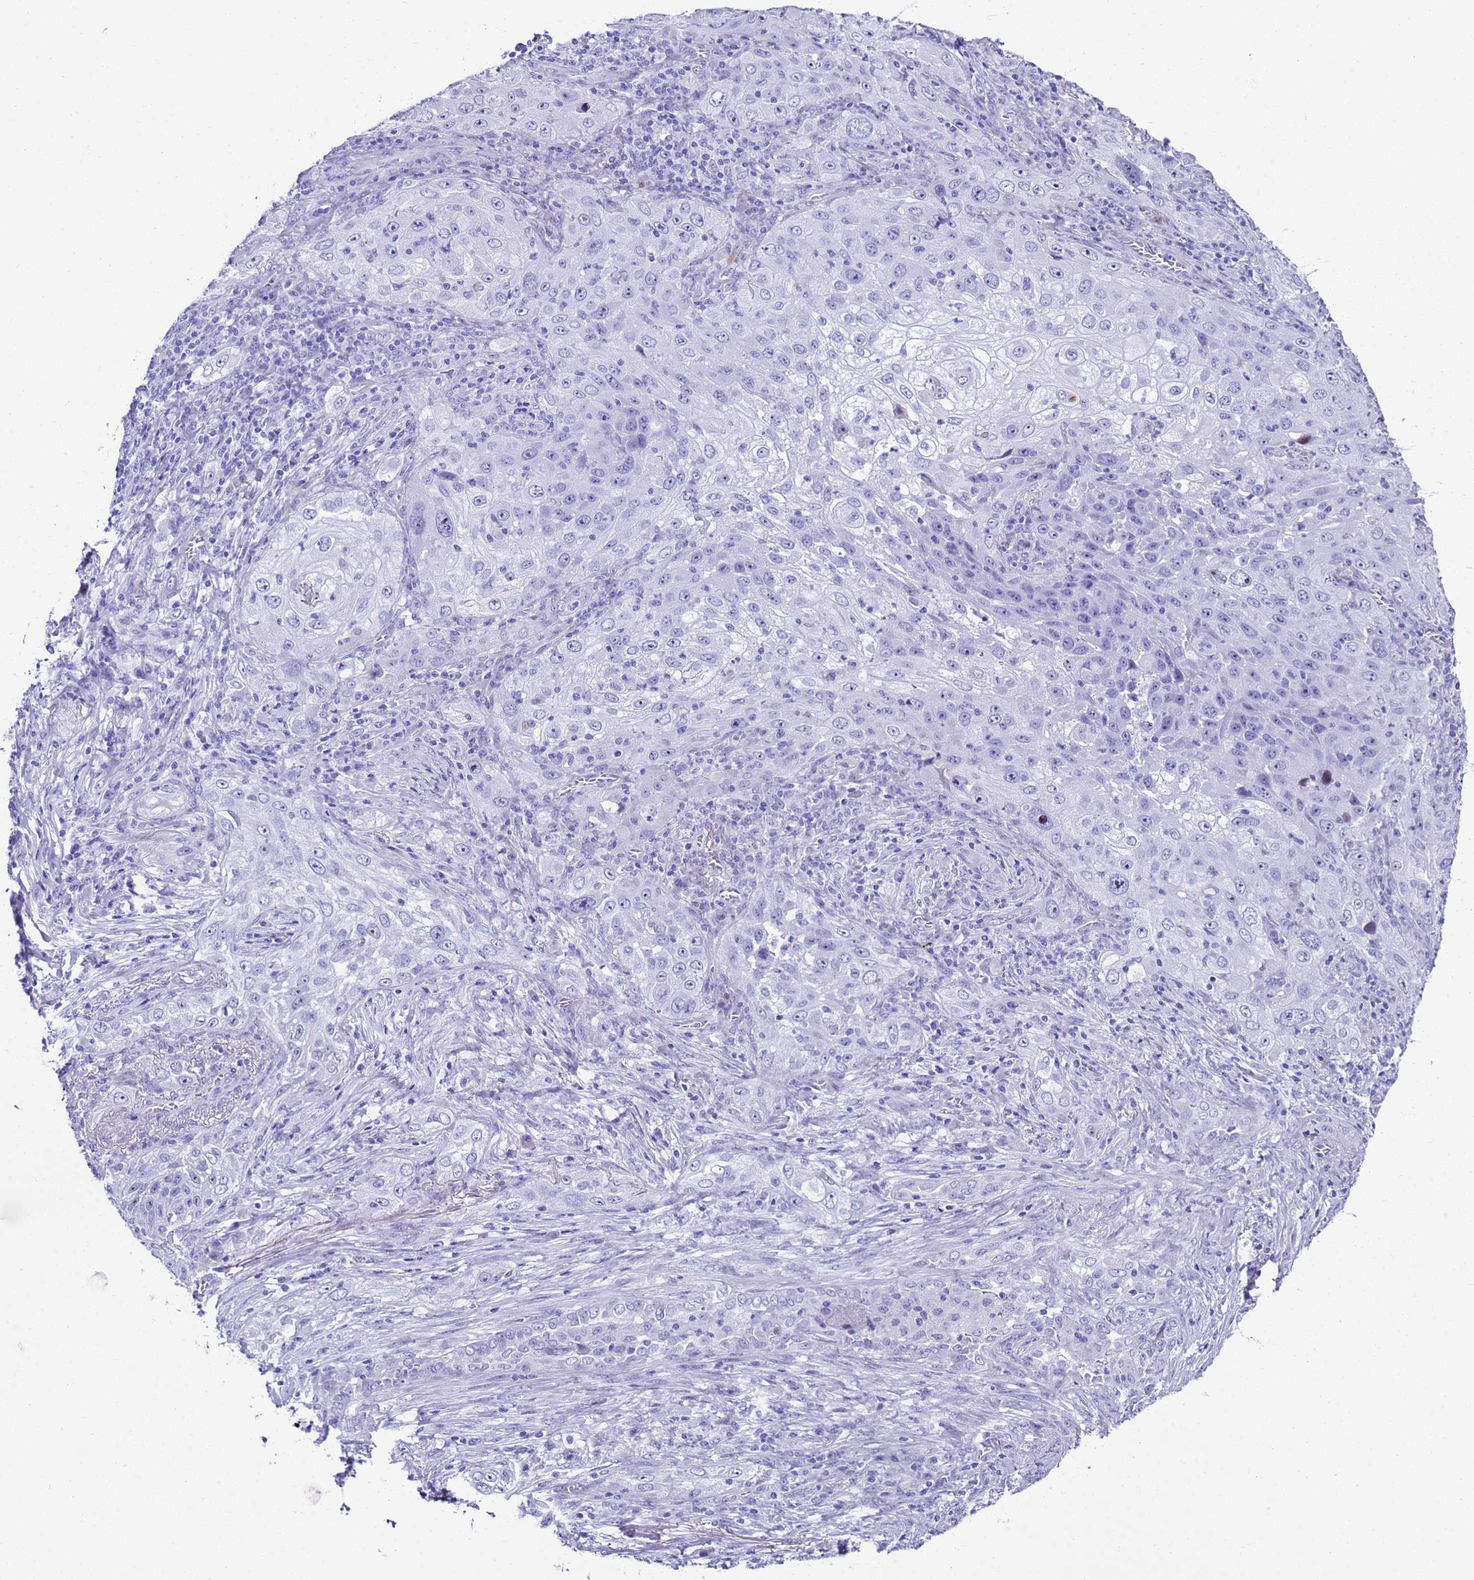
{"staining": {"intensity": "negative", "quantity": "none", "location": "none"}, "tissue": "lung cancer", "cell_type": "Tumor cells", "image_type": "cancer", "snomed": [{"axis": "morphology", "description": "Squamous cell carcinoma, NOS"}, {"axis": "topography", "description": "Lung"}], "caption": "This is a photomicrograph of IHC staining of lung squamous cell carcinoma, which shows no staining in tumor cells. (DAB IHC visualized using brightfield microscopy, high magnification).", "gene": "UGT2B10", "patient": {"sex": "female", "age": 69}}